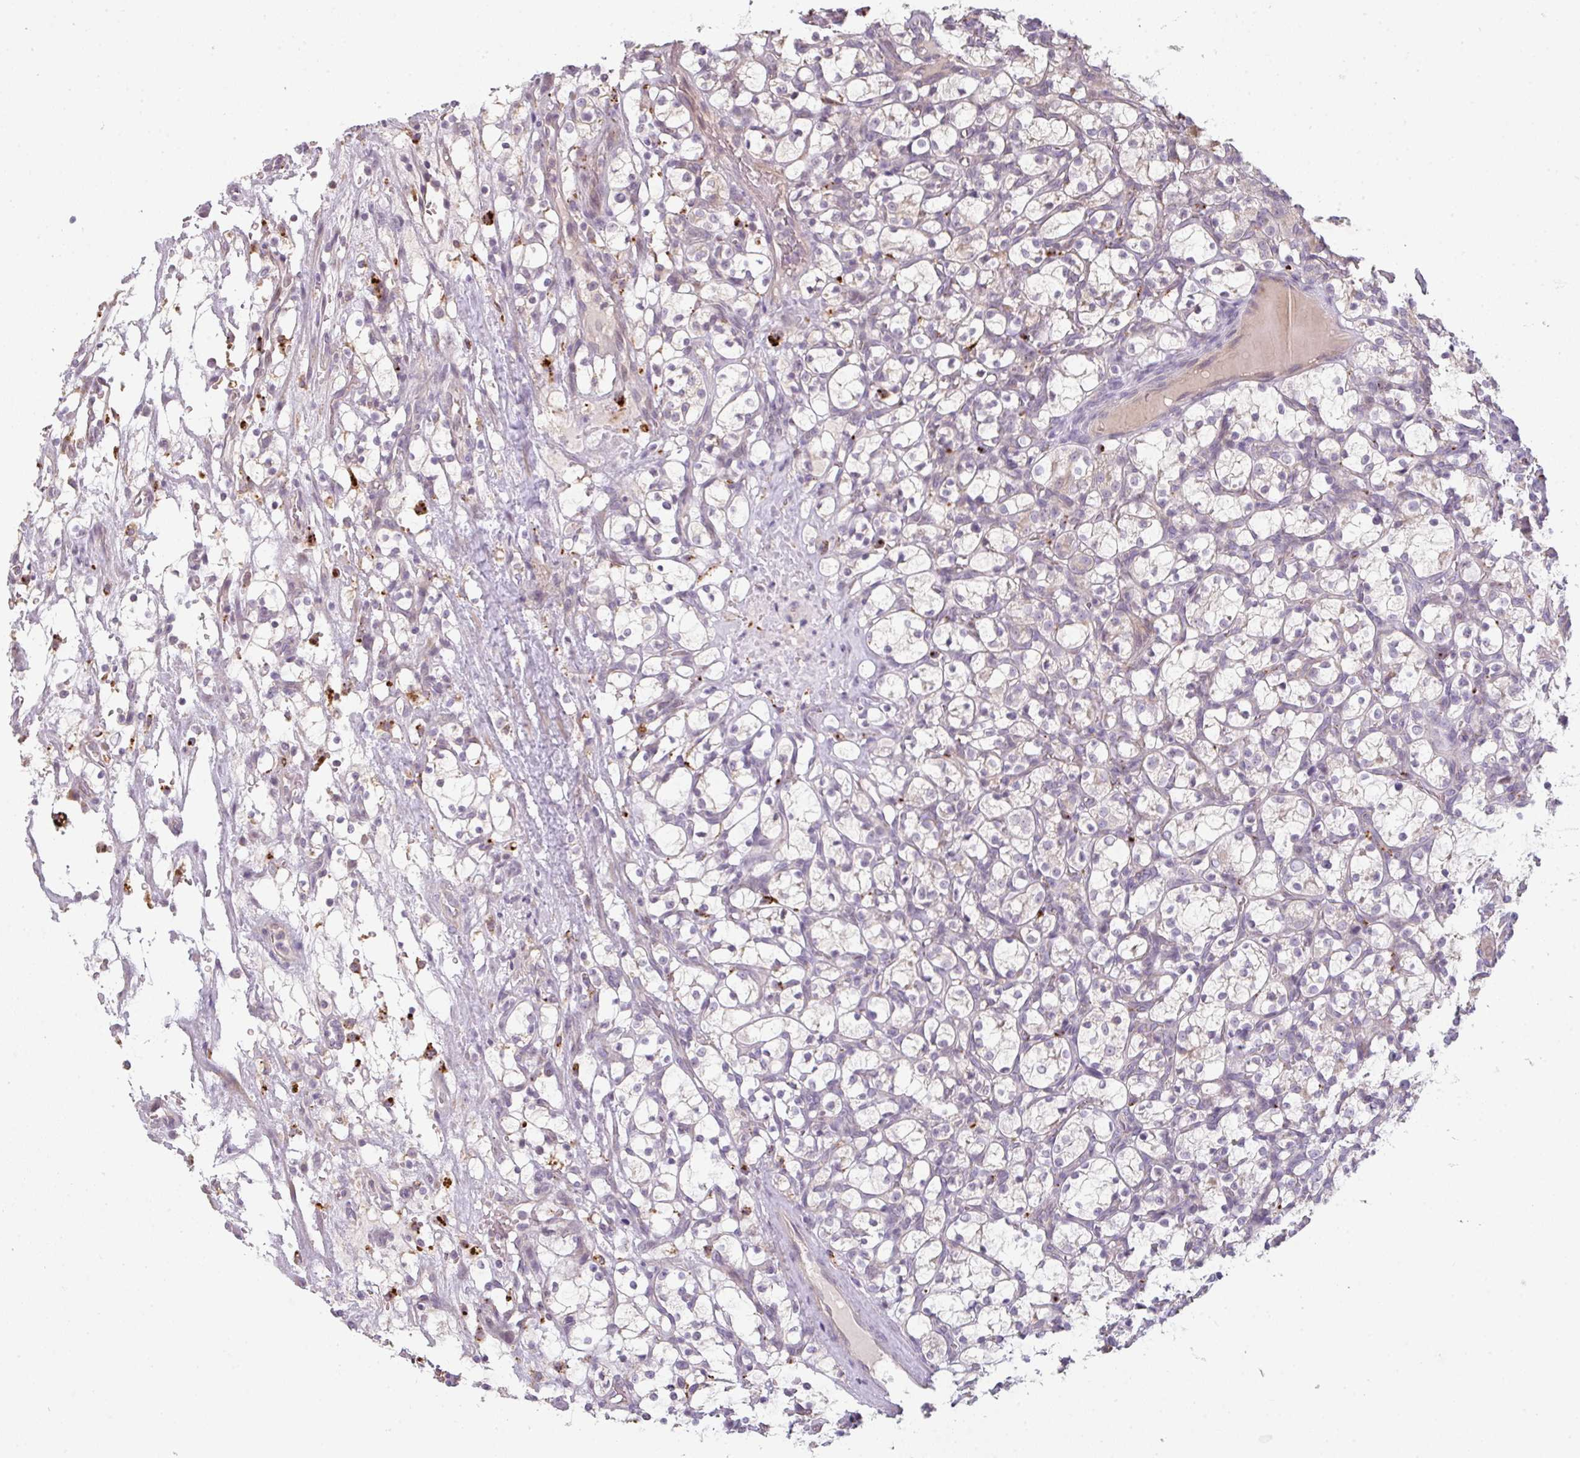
{"staining": {"intensity": "negative", "quantity": "none", "location": "none"}, "tissue": "renal cancer", "cell_type": "Tumor cells", "image_type": "cancer", "snomed": [{"axis": "morphology", "description": "Adenocarcinoma, NOS"}, {"axis": "topography", "description": "Kidney"}], "caption": "This histopathology image is of renal cancer (adenocarcinoma) stained with IHC to label a protein in brown with the nuclei are counter-stained blue. There is no positivity in tumor cells.", "gene": "TMEM237", "patient": {"sex": "female", "age": 69}}